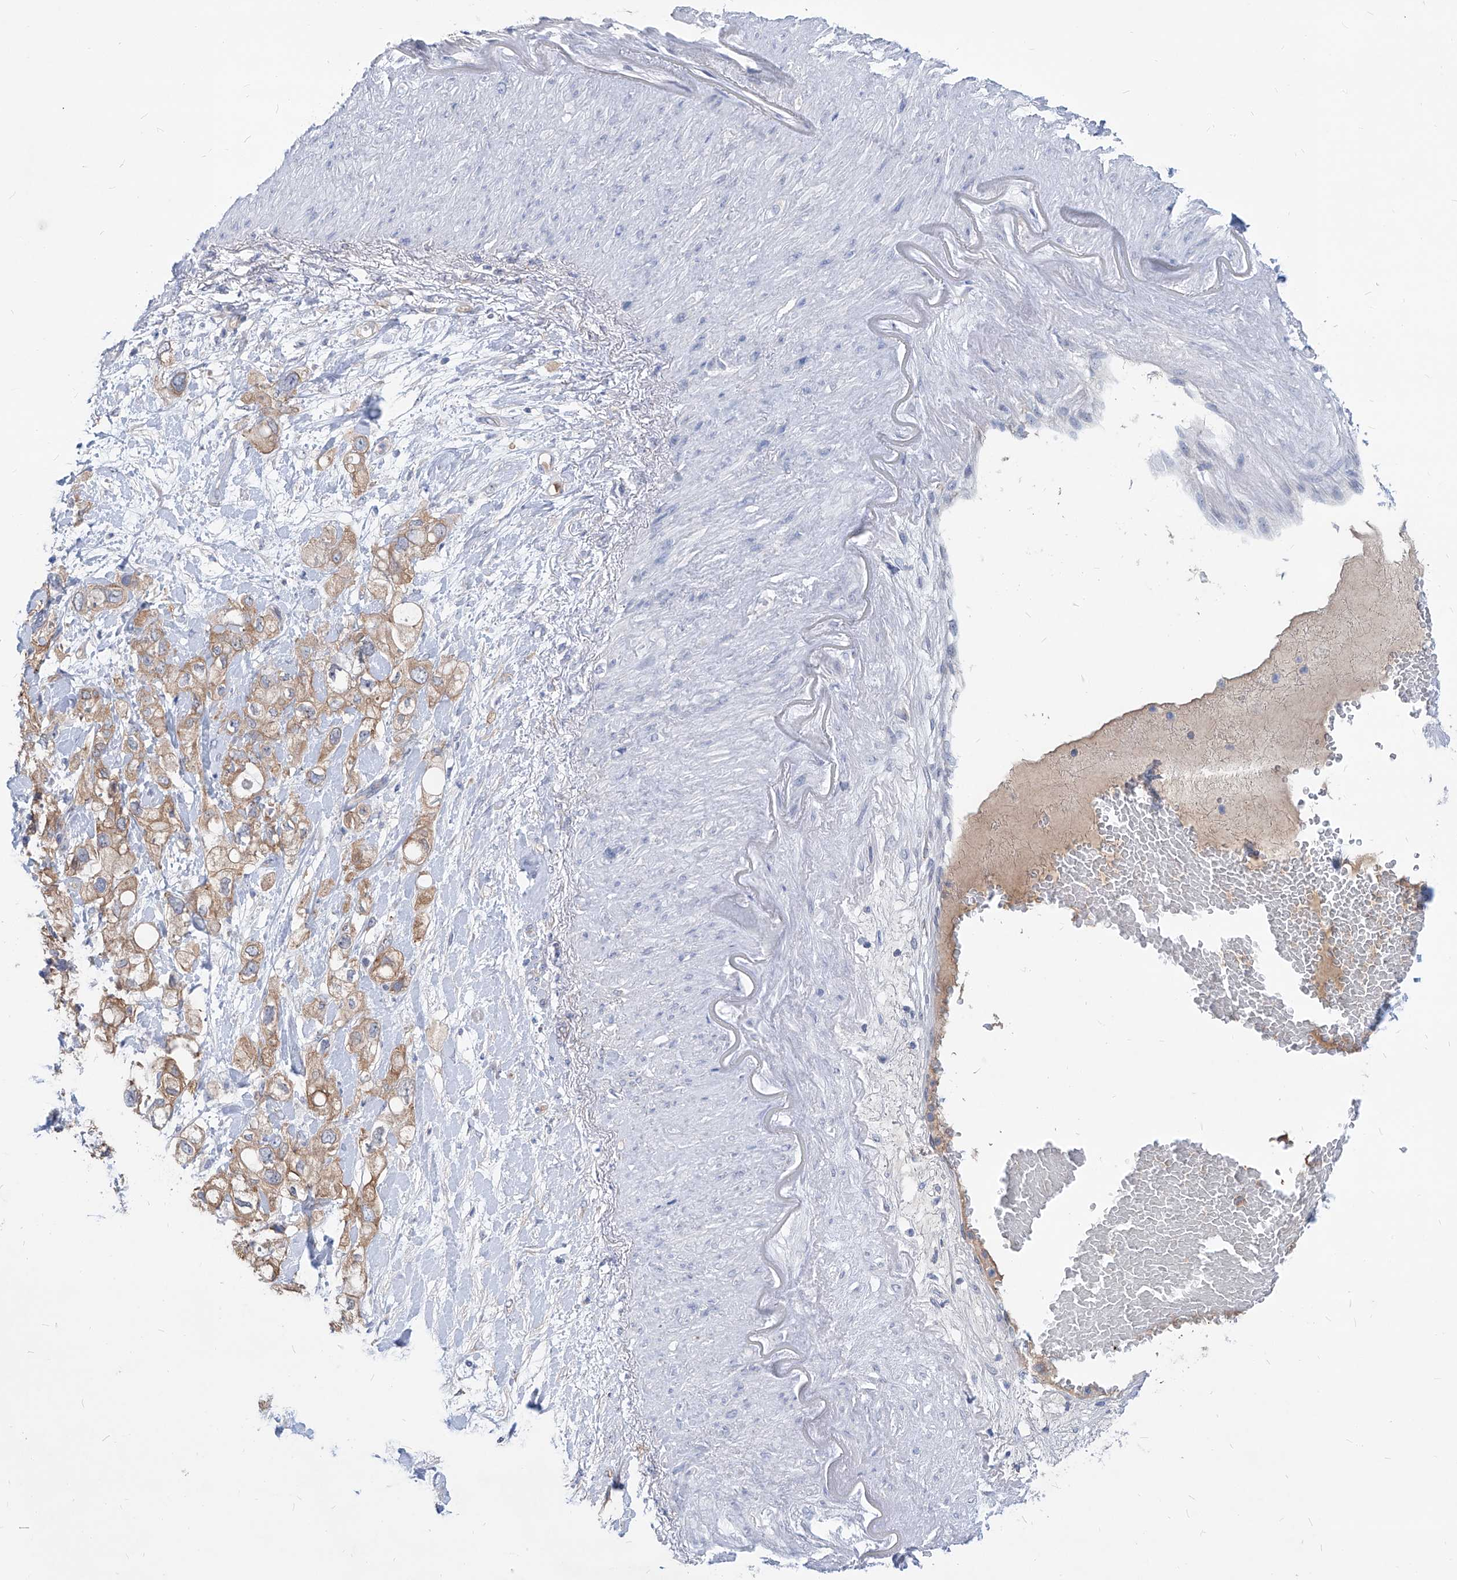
{"staining": {"intensity": "moderate", "quantity": ">75%", "location": "cytoplasmic/membranous"}, "tissue": "pancreatic cancer", "cell_type": "Tumor cells", "image_type": "cancer", "snomed": [{"axis": "morphology", "description": "Adenocarcinoma, NOS"}, {"axis": "topography", "description": "Pancreas"}], "caption": "Adenocarcinoma (pancreatic) tissue reveals moderate cytoplasmic/membranous staining in approximately >75% of tumor cells, visualized by immunohistochemistry.", "gene": "AKAP10", "patient": {"sex": "female", "age": 56}}